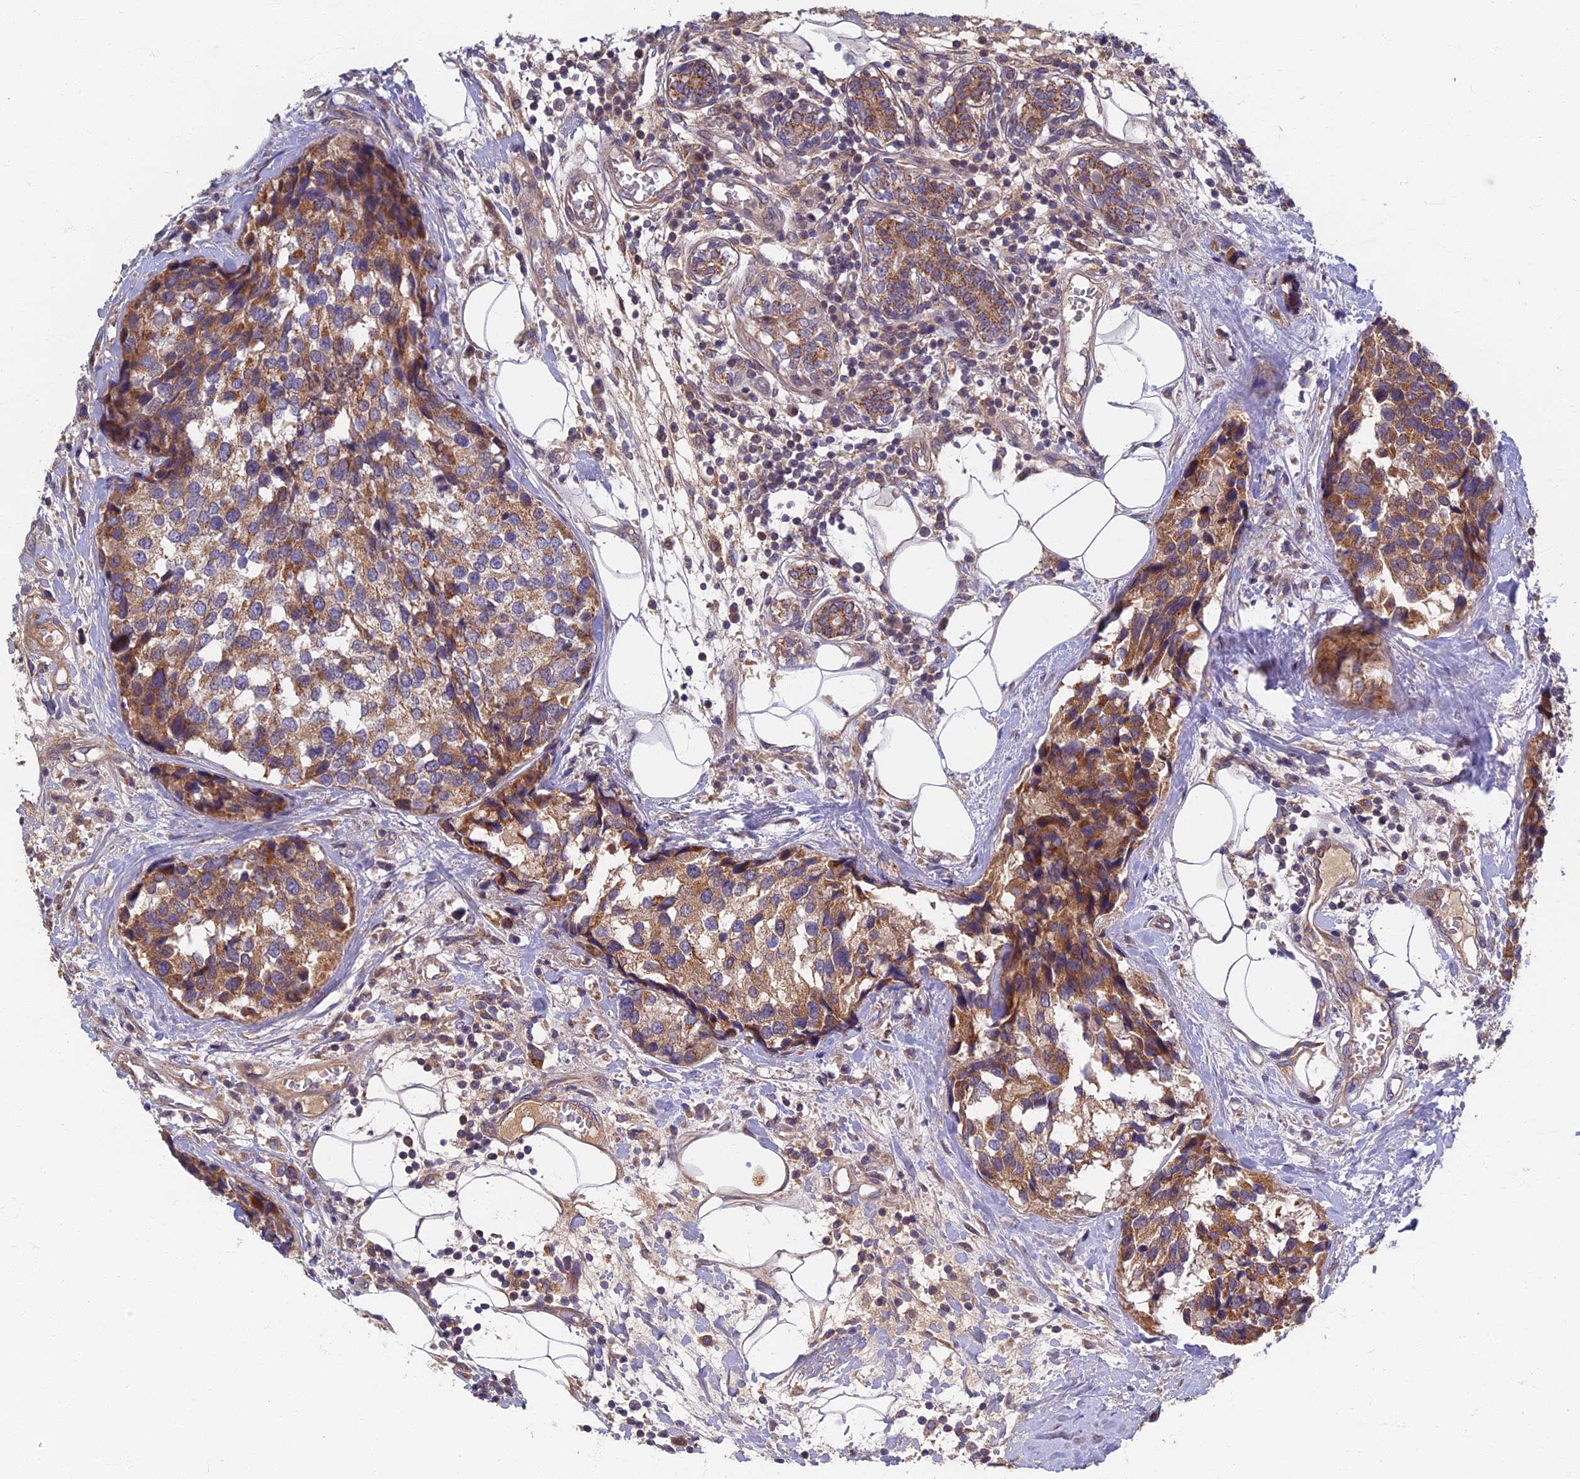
{"staining": {"intensity": "moderate", "quantity": ">75%", "location": "cytoplasmic/membranous"}, "tissue": "breast cancer", "cell_type": "Tumor cells", "image_type": "cancer", "snomed": [{"axis": "morphology", "description": "Lobular carcinoma"}, {"axis": "topography", "description": "Breast"}], "caption": "Breast cancer (lobular carcinoma) tissue reveals moderate cytoplasmic/membranous staining in about >75% of tumor cells Ihc stains the protein in brown and the nuclei are stained blue.", "gene": "SOGA1", "patient": {"sex": "female", "age": 59}}